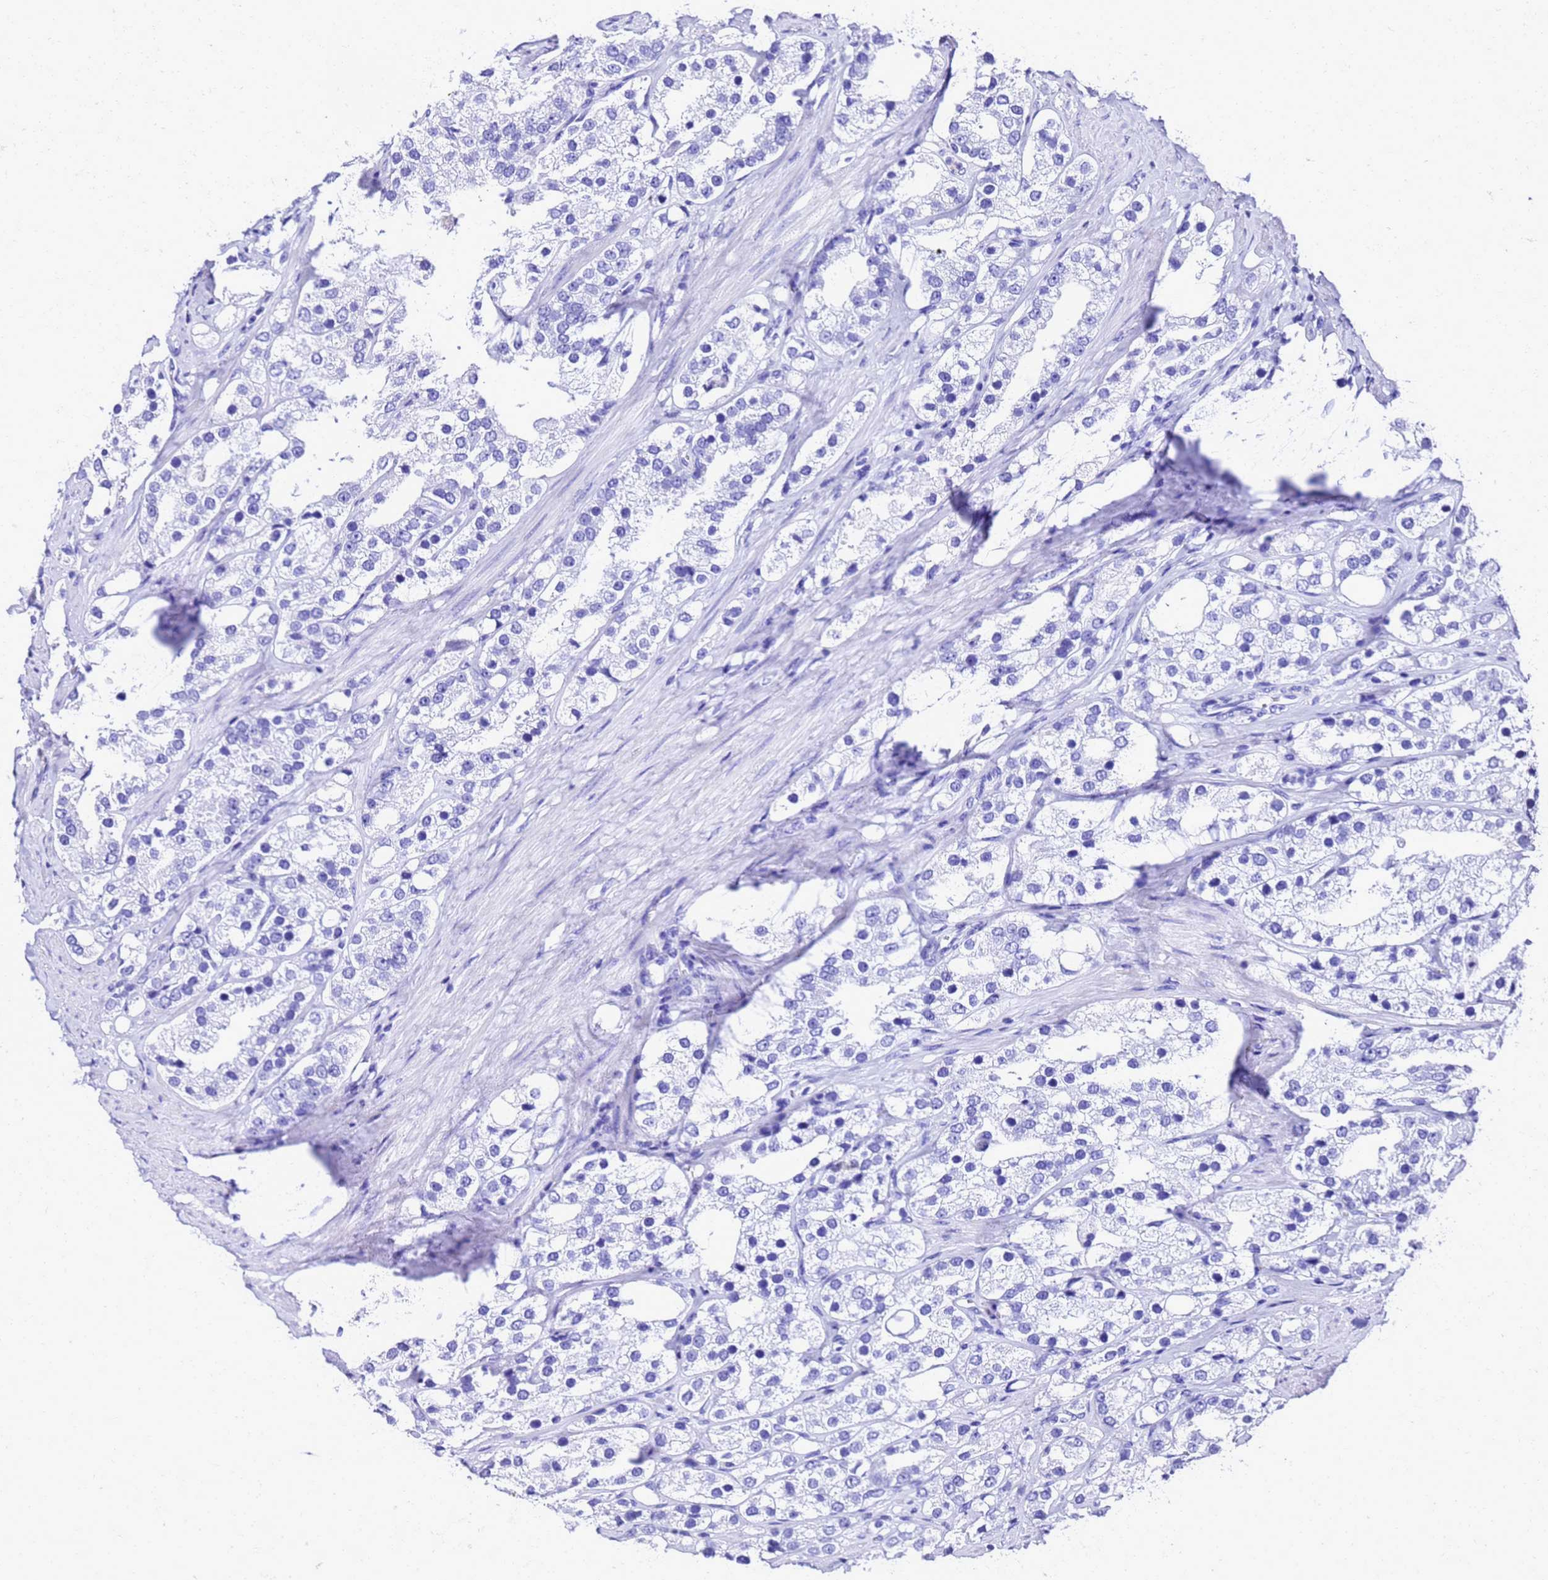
{"staining": {"intensity": "negative", "quantity": "none", "location": "none"}, "tissue": "prostate cancer", "cell_type": "Tumor cells", "image_type": "cancer", "snomed": [{"axis": "morphology", "description": "Adenocarcinoma, NOS"}, {"axis": "topography", "description": "Prostate"}], "caption": "This micrograph is of prostate cancer (adenocarcinoma) stained with IHC to label a protein in brown with the nuclei are counter-stained blue. There is no expression in tumor cells. (DAB immunohistochemistry (IHC) visualized using brightfield microscopy, high magnification).", "gene": "SMIM21", "patient": {"sex": "male", "age": 79}}